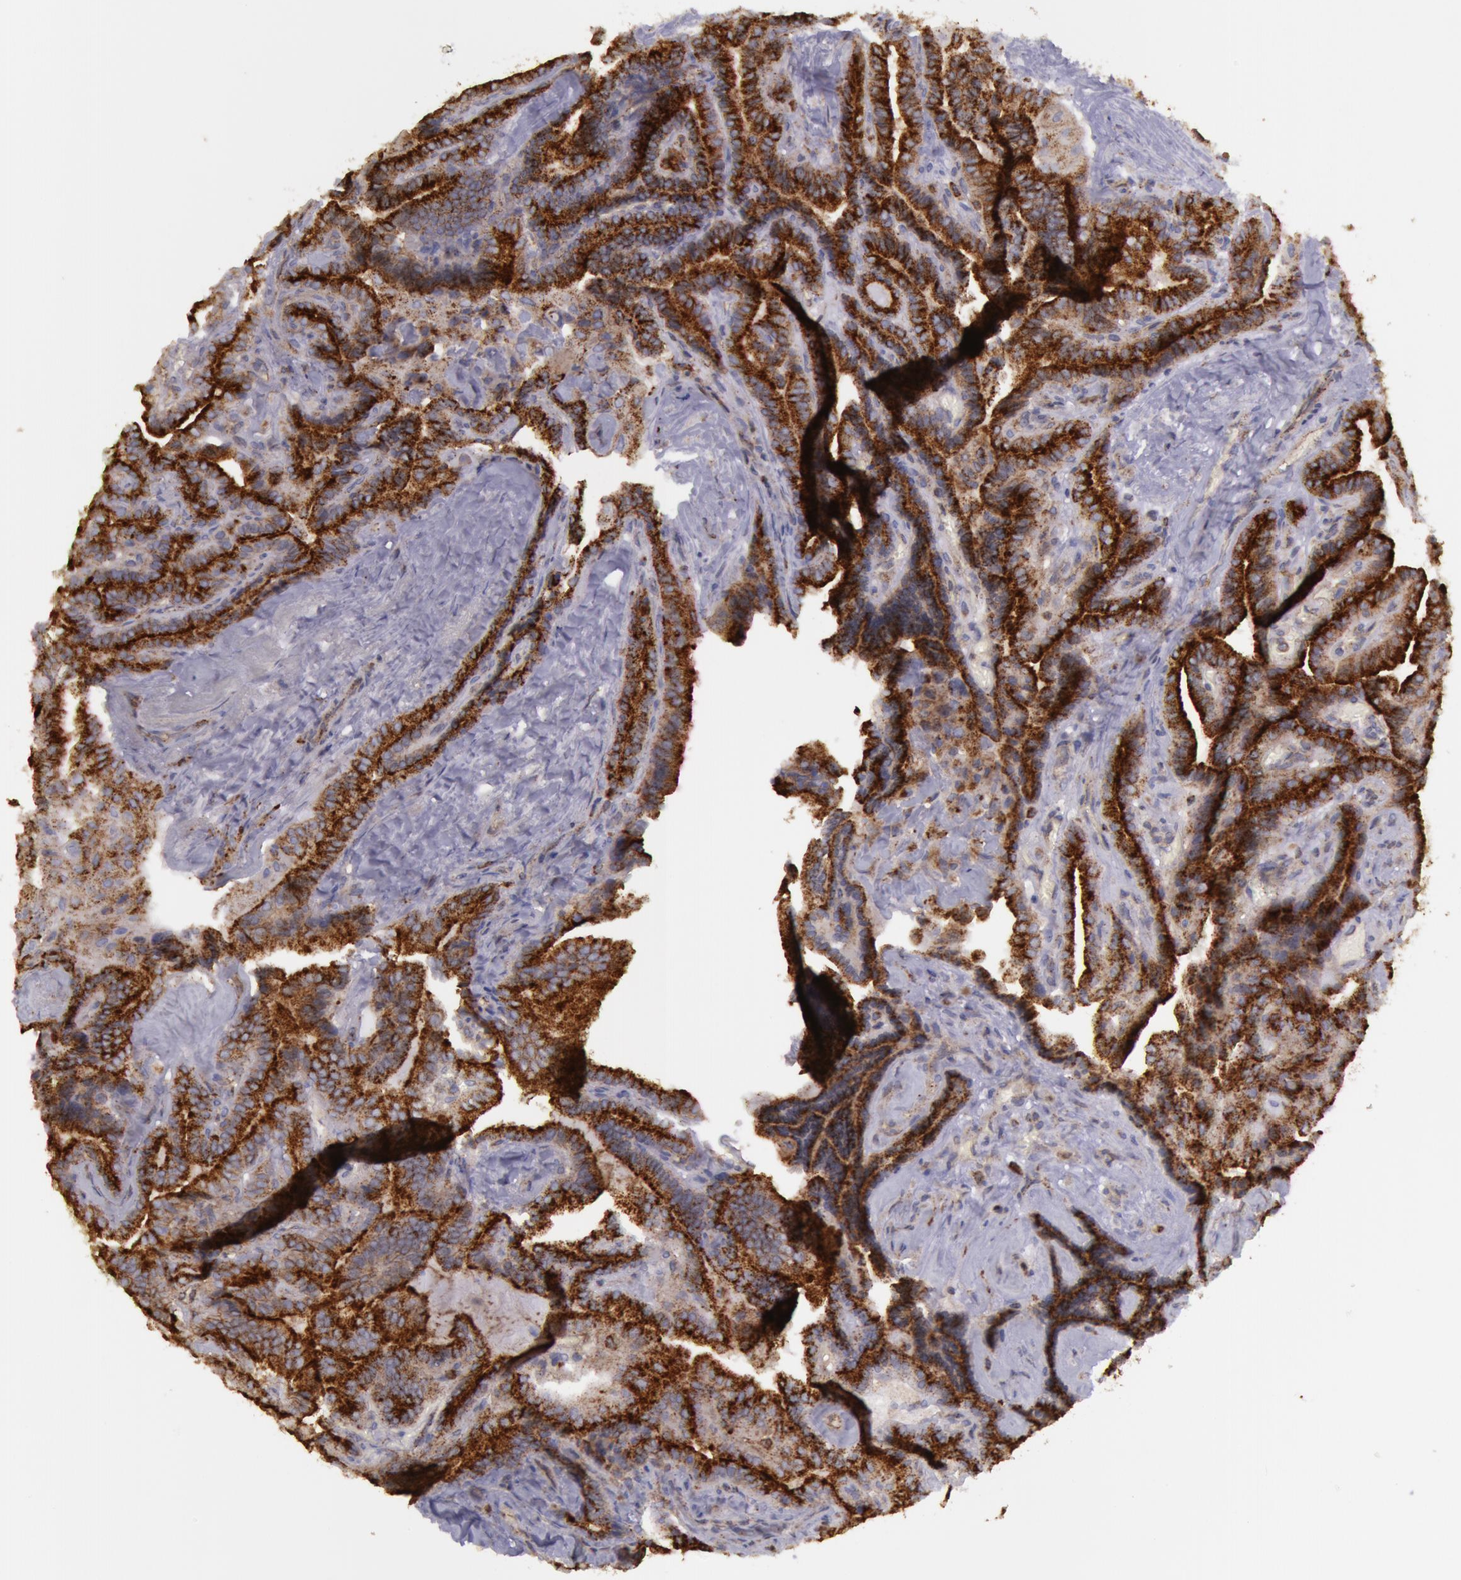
{"staining": {"intensity": "strong", "quantity": ">75%", "location": "cytoplasmic/membranous"}, "tissue": "thyroid cancer", "cell_type": "Tumor cells", "image_type": "cancer", "snomed": [{"axis": "morphology", "description": "Papillary adenocarcinoma, NOS"}, {"axis": "topography", "description": "Thyroid gland"}], "caption": "Human thyroid cancer stained for a protein (brown) displays strong cytoplasmic/membranous positive expression in approximately >75% of tumor cells.", "gene": "FLOT2", "patient": {"sex": "male", "age": 87}}